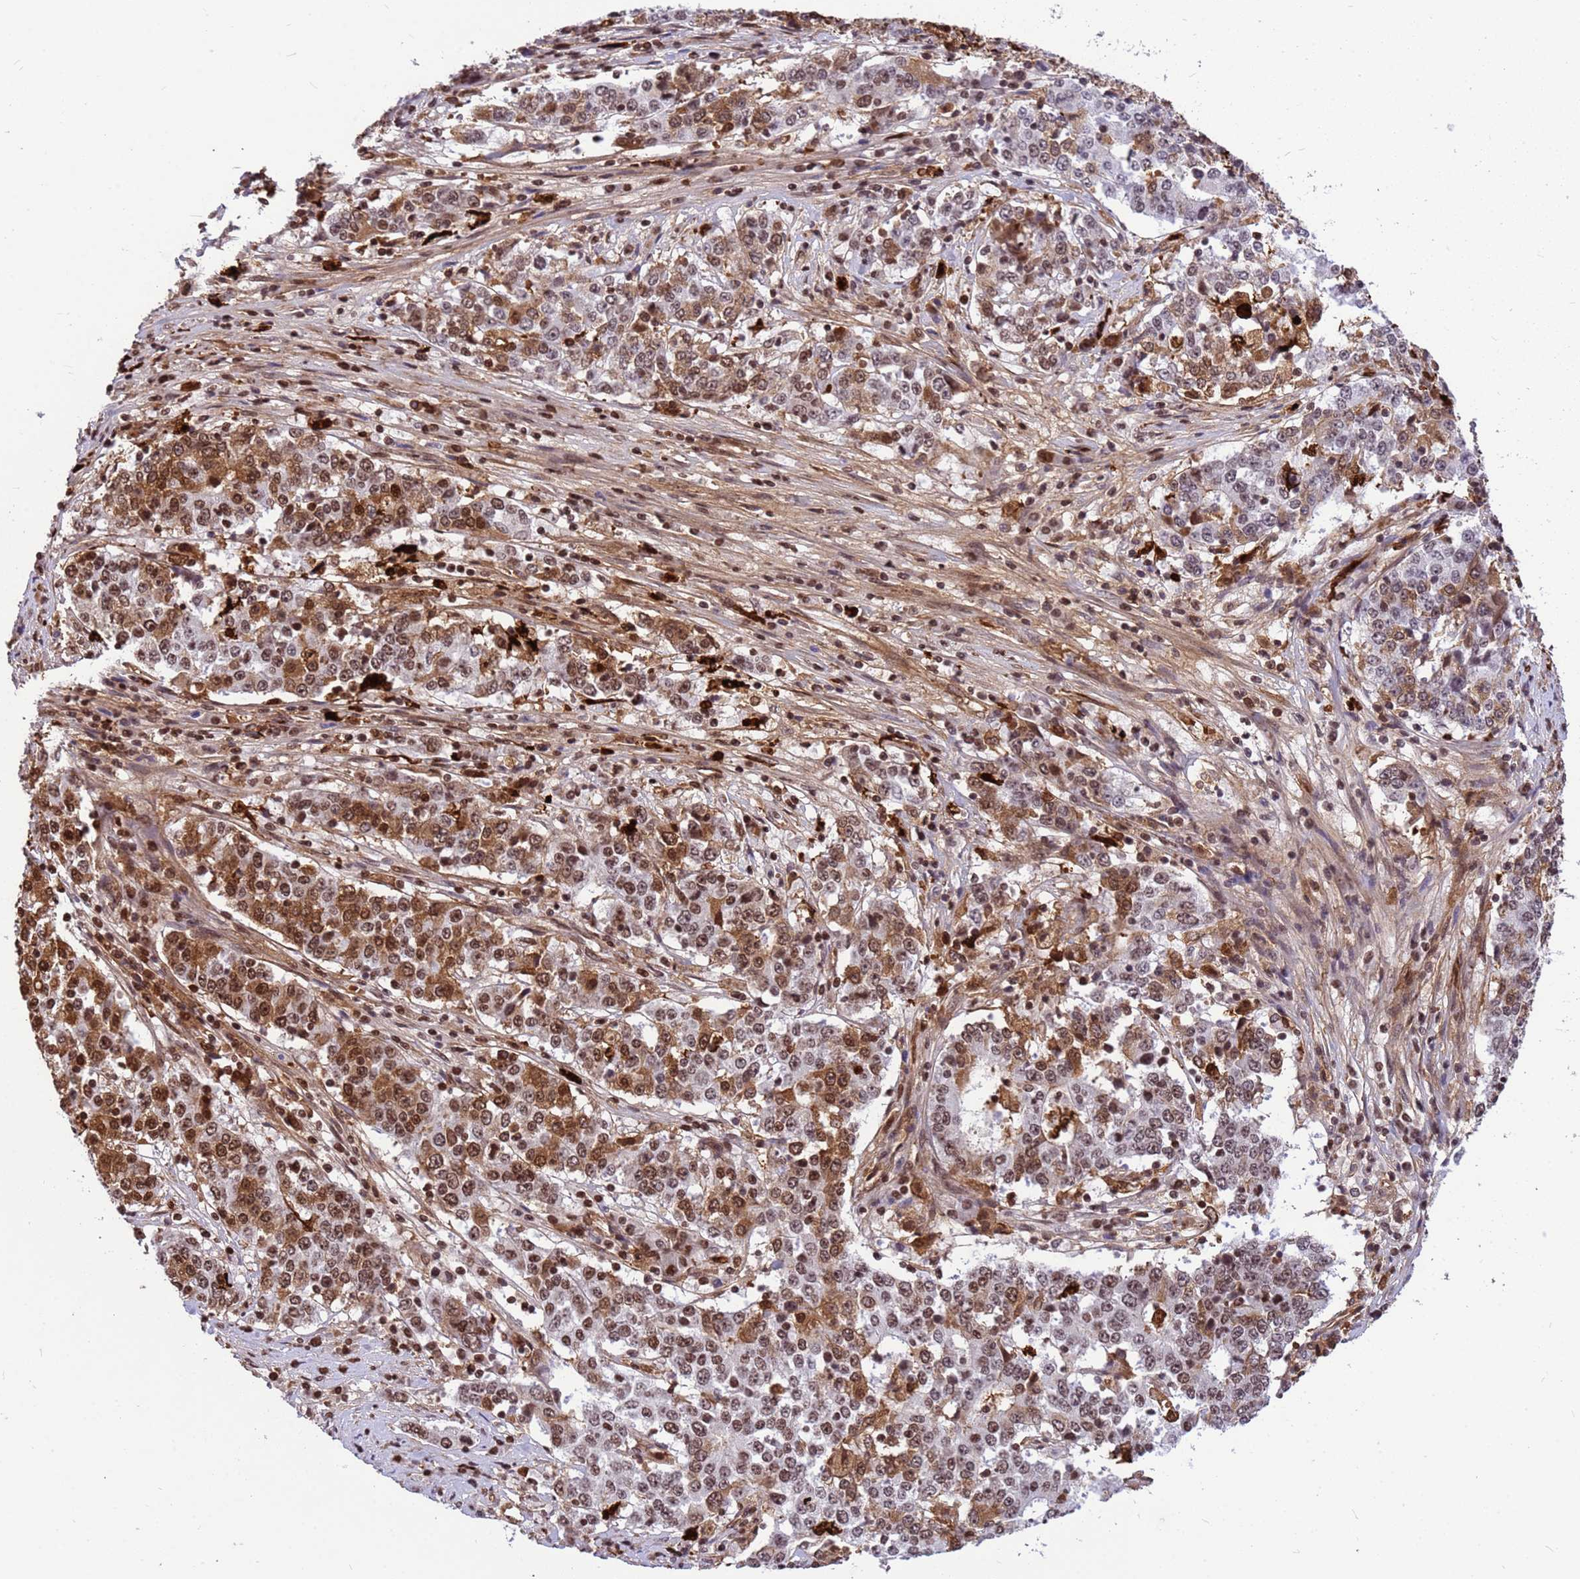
{"staining": {"intensity": "moderate", "quantity": "25%-75%", "location": "cytoplasmic/membranous,nuclear"}, "tissue": "stomach cancer", "cell_type": "Tumor cells", "image_type": "cancer", "snomed": [{"axis": "morphology", "description": "Adenocarcinoma, NOS"}, {"axis": "topography", "description": "Stomach"}], "caption": "Immunohistochemical staining of stomach cancer (adenocarcinoma) shows moderate cytoplasmic/membranous and nuclear protein positivity in approximately 25%-75% of tumor cells.", "gene": "ORM1", "patient": {"sex": "male", "age": 59}}